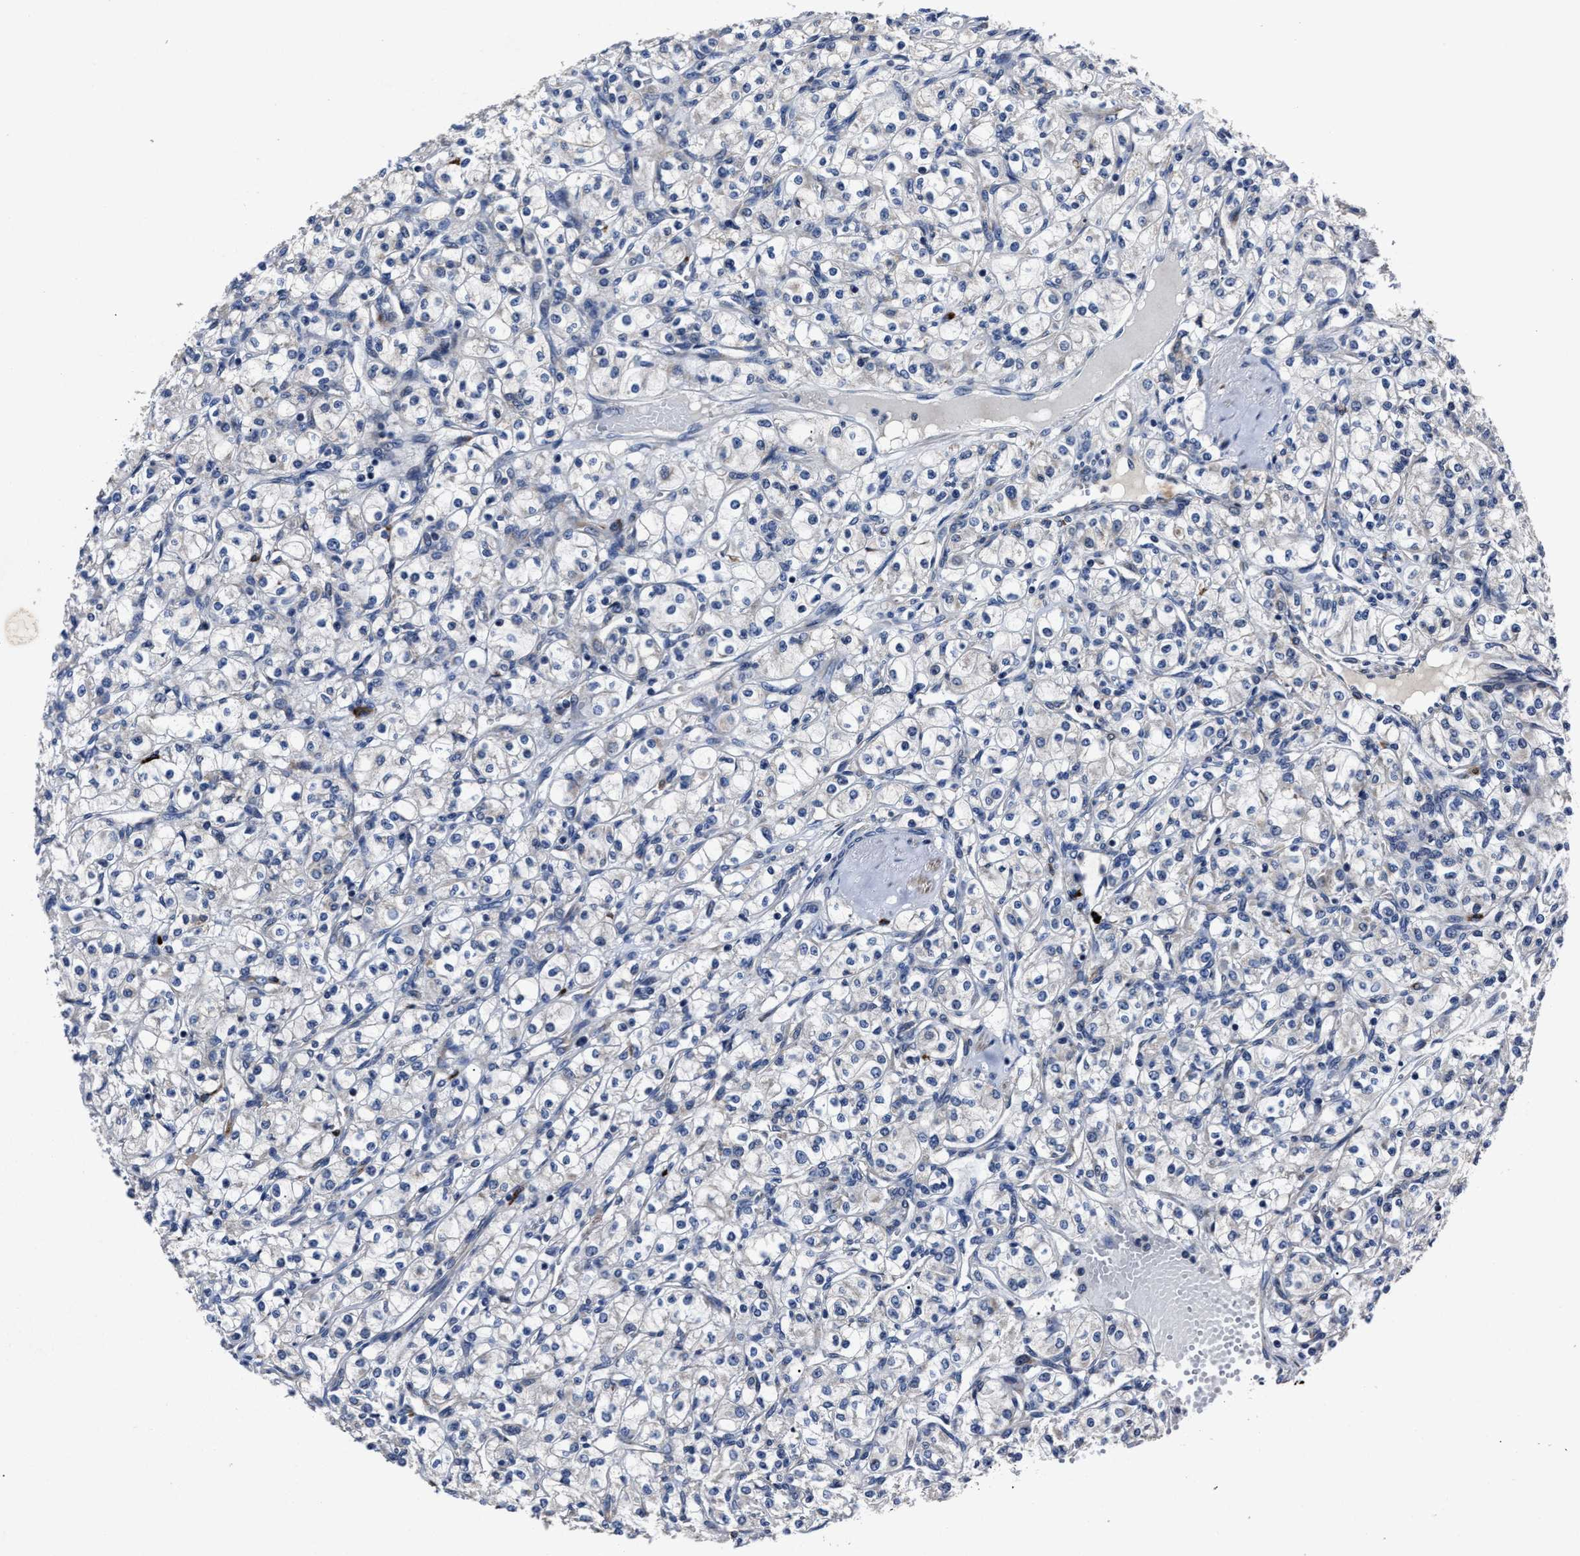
{"staining": {"intensity": "negative", "quantity": "none", "location": "none"}, "tissue": "renal cancer", "cell_type": "Tumor cells", "image_type": "cancer", "snomed": [{"axis": "morphology", "description": "Adenocarcinoma, NOS"}, {"axis": "topography", "description": "Kidney"}], "caption": "Adenocarcinoma (renal) was stained to show a protein in brown. There is no significant expression in tumor cells.", "gene": "RSBN1L", "patient": {"sex": "male", "age": 77}}